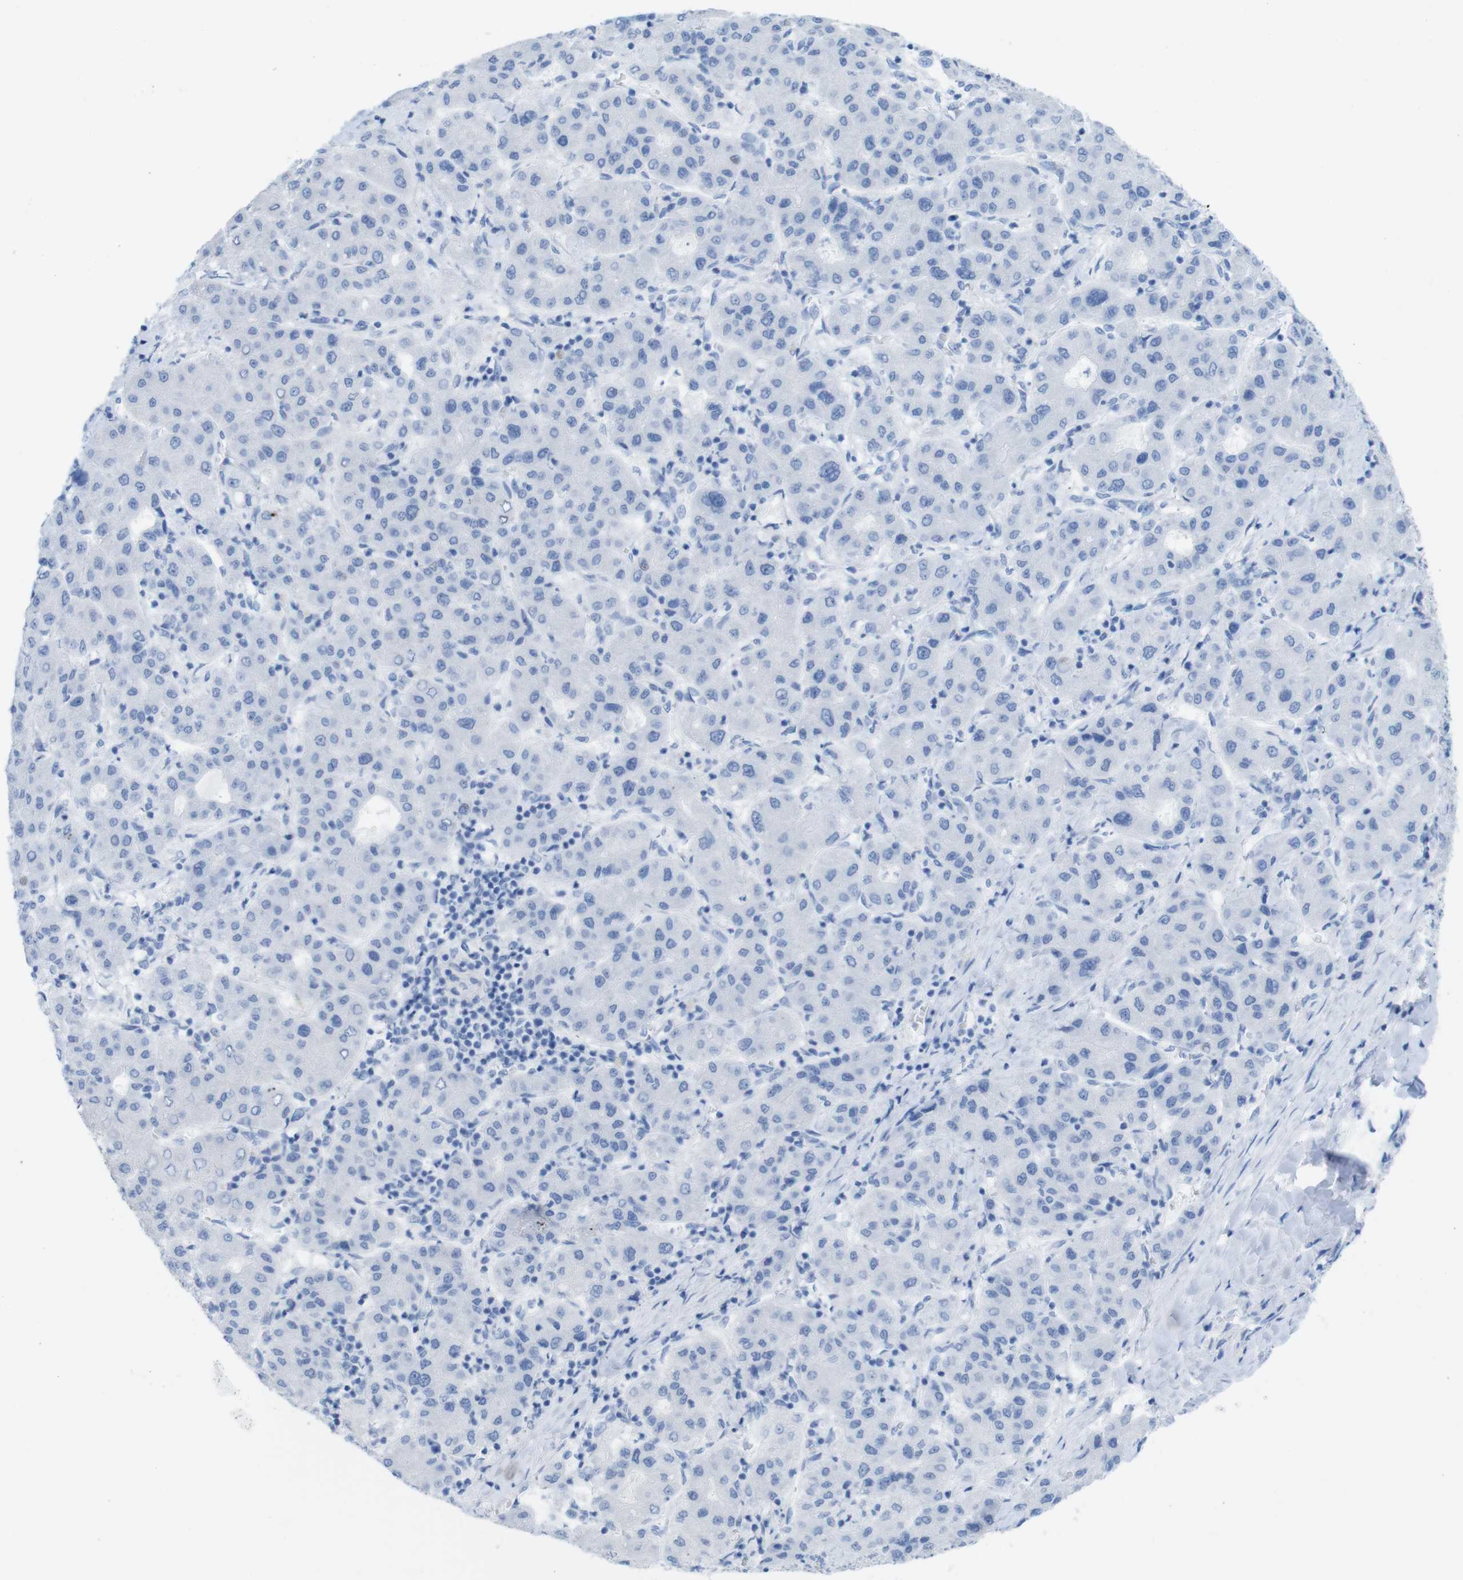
{"staining": {"intensity": "negative", "quantity": "none", "location": "none"}, "tissue": "liver cancer", "cell_type": "Tumor cells", "image_type": "cancer", "snomed": [{"axis": "morphology", "description": "Carcinoma, Hepatocellular, NOS"}, {"axis": "topography", "description": "Liver"}], "caption": "High magnification brightfield microscopy of liver hepatocellular carcinoma stained with DAB (3,3'-diaminobenzidine) (brown) and counterstained with hematoxylin (blue): tumor cells show no significant positivity.", "gene": "MYH7", "patient": {"sex": "male", "age": 65}}